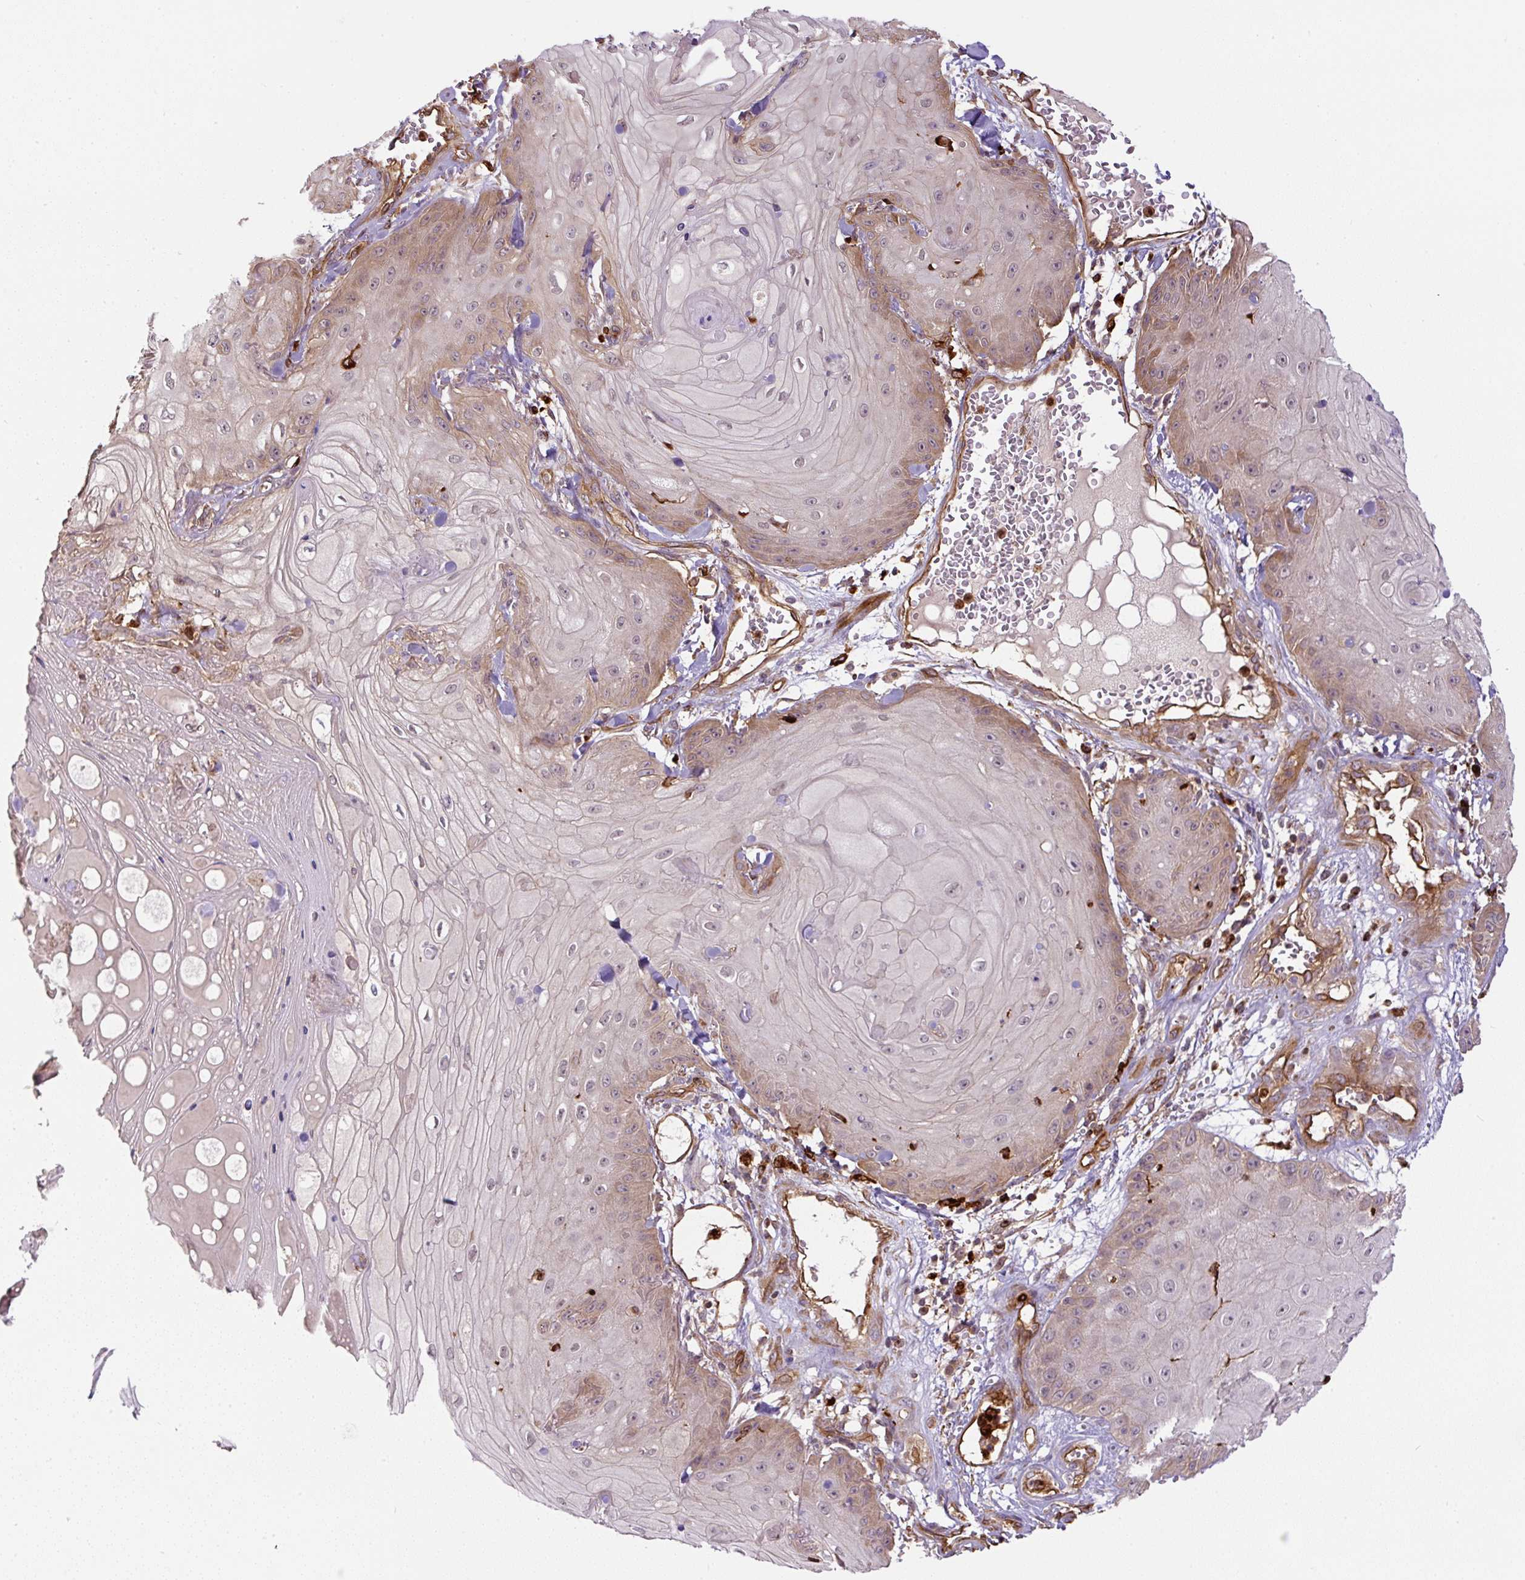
{"staining": {"intensity": "weak", "quantity": "25%-75%", "location": "cytoplasmic/membranous"}, "tissue": "skin cancer", "cell_type": "Tumor cells", "image_type": "cancer", "snomed": [{"axis": "morphology", "description": "Squamous cell carcinoma, NOS"}, {"axis": "topography", "description": "Skin"}], "caption": "Brown immunohistochemical staining in human squamous cell carcinoma (skin) shows weak cytoplasmic/membranous positivity in approximately 25%-75% of tumor cells.", "gene": "B3GALT5", "patient": {"sex": "male", "age": 74}}